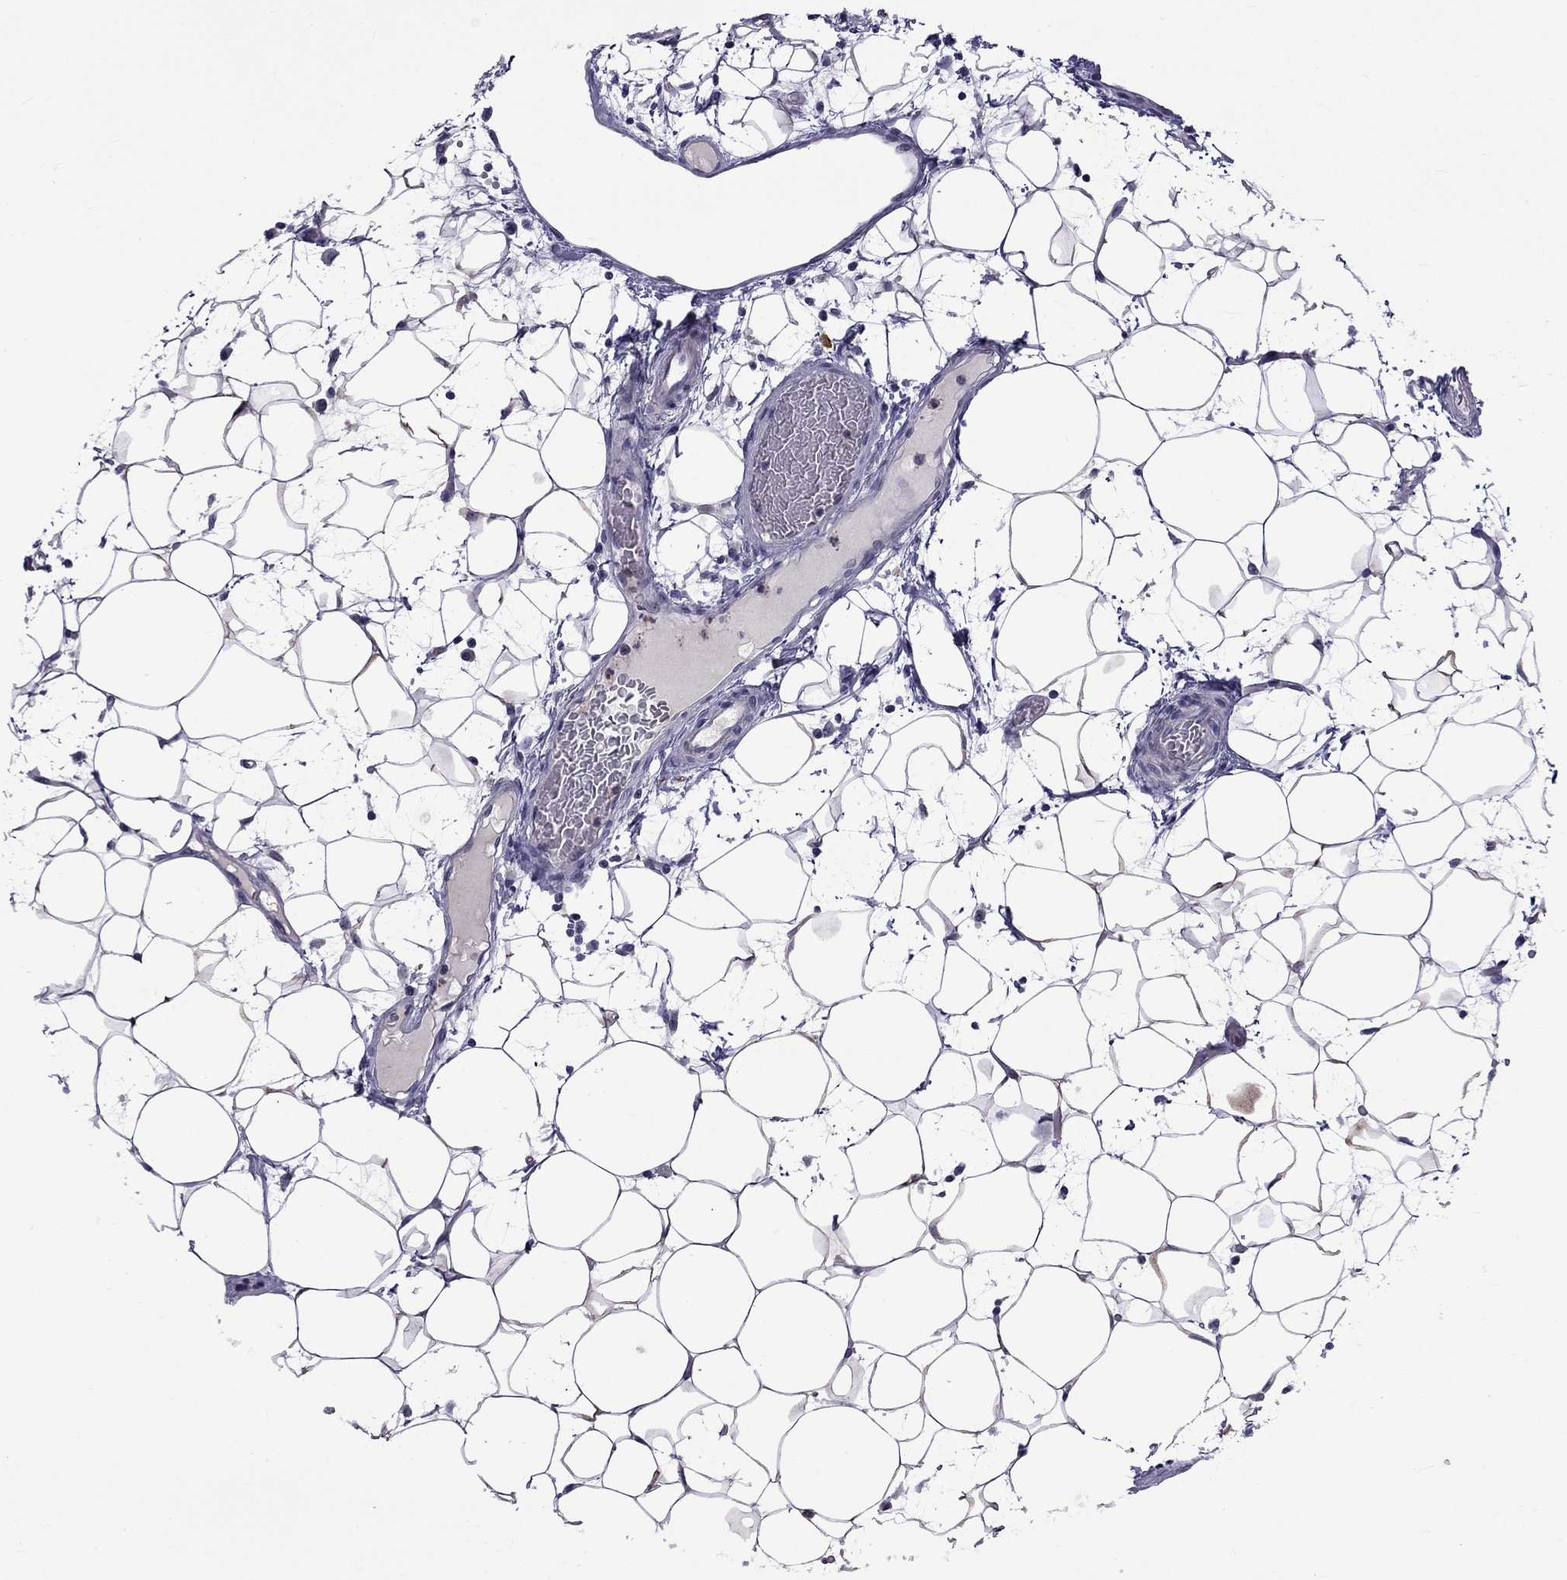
{"staining": {"intensity": "strong", "quantity": "<25%", "location": "nuclear"}, "tissue": "lymph node", "cell_type": "Germinal center cells", "image_type": "normal", "snomed": [{"axis": "morphology", "description": "Normal tissue, NOS"}, {"axis": "topography", "description": "Lymph node"}], "caption": "Lymph node stained with immunohistochemistry demonstrates strong nuclear expression in about <25% of germinal center cells. (Brightfield microscopy of DAB IHC at high magnification).", "gene": "RTL9", "patient": {"sex": "female", "age": 72}}